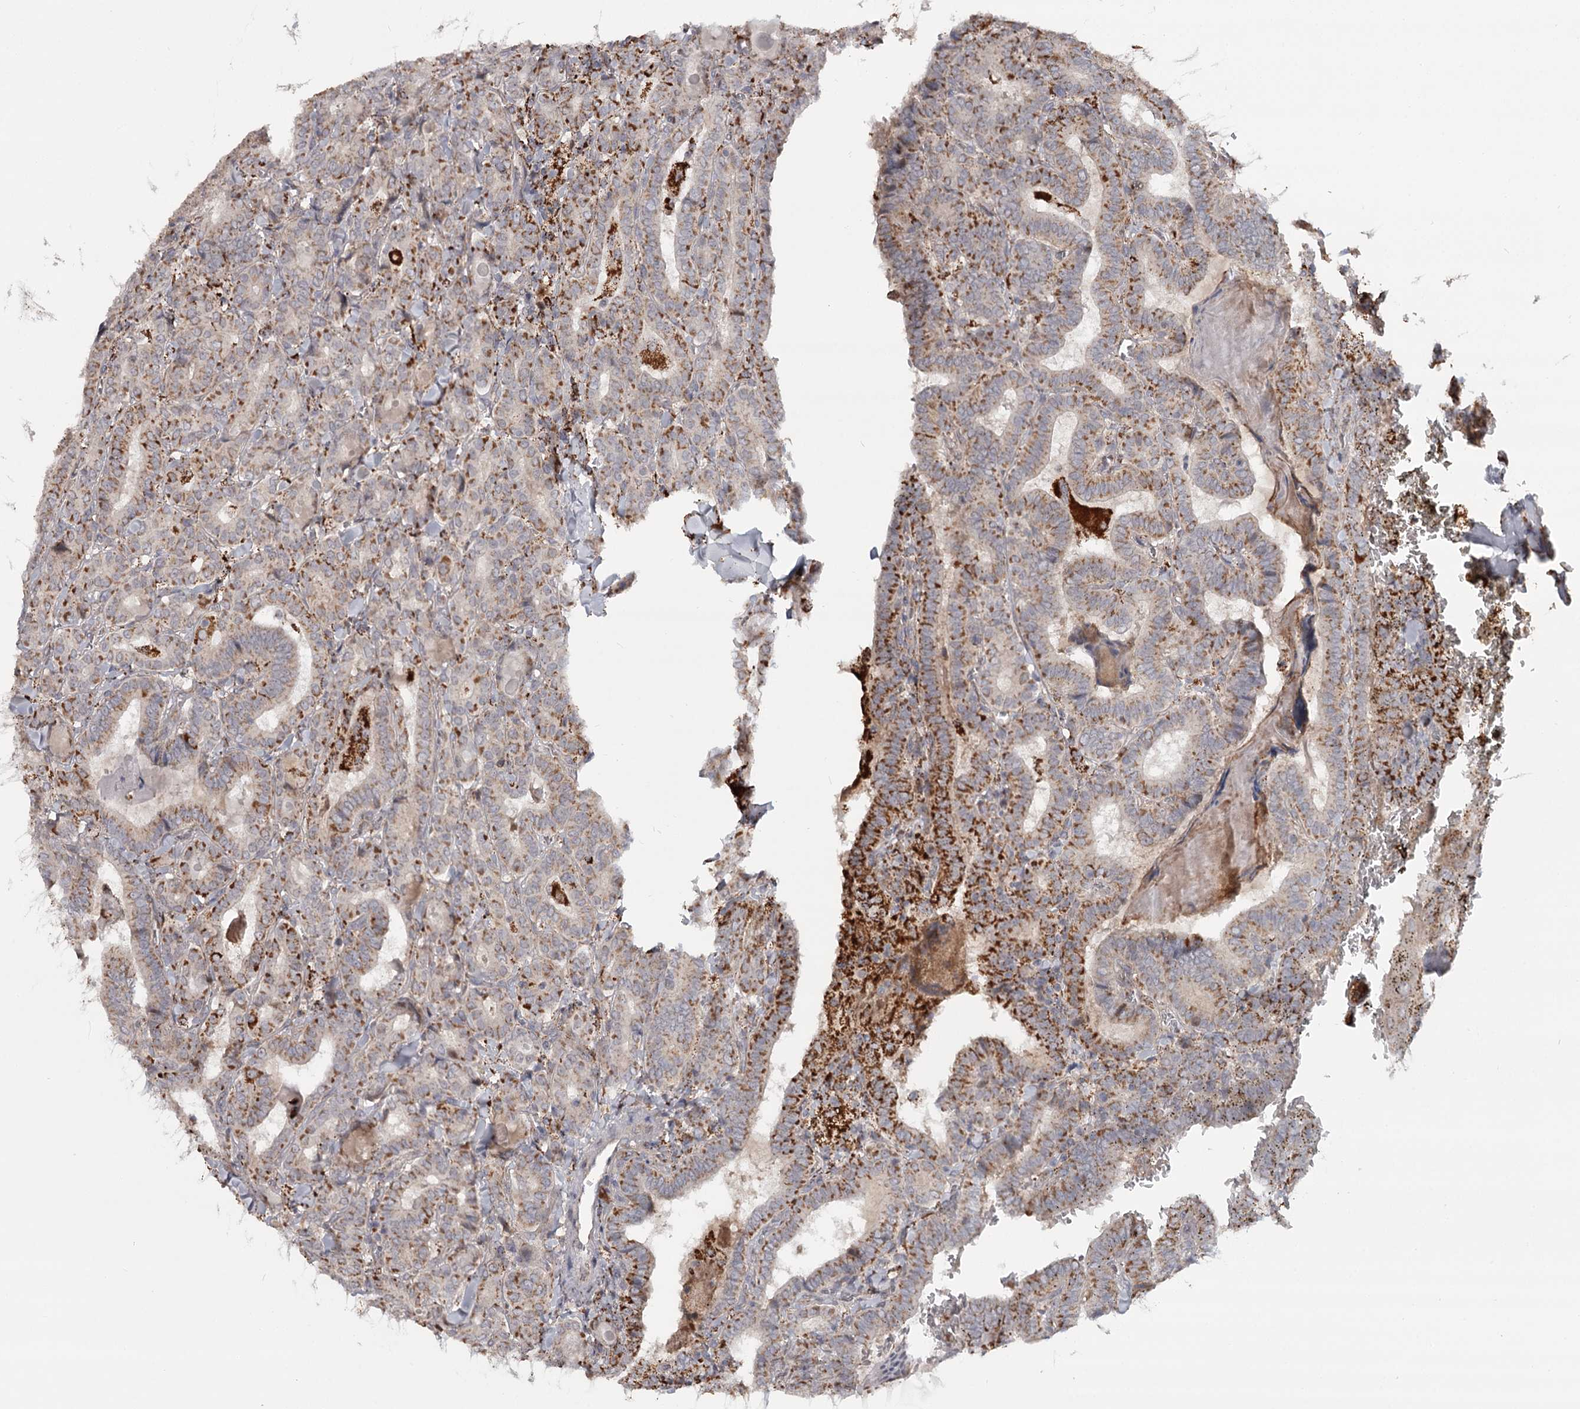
{"staining": {"intensity": "strong", "quantity": "25%-75%", "location": "cytoplasmic/membranous"}, "tissue": "thyroid cancer", "cell_type": "Tumor cells", "image_type": "cancer", "snomed": [{"axis": "morphology", "description": "Papillary adenocarcinoma, NOS"}, {"axis": "topography", "description": "Thyroid gland"}], "caption": "Immunohistochemistry (IHC) of thyroid cancer (papillary adenocarcinoma) displays high levels of strong cytoplasmic/membranous staining in about 25%-75% of tumor cells.", "gene": "CDC123", "patient": {"sex": "female", "age": 72}}